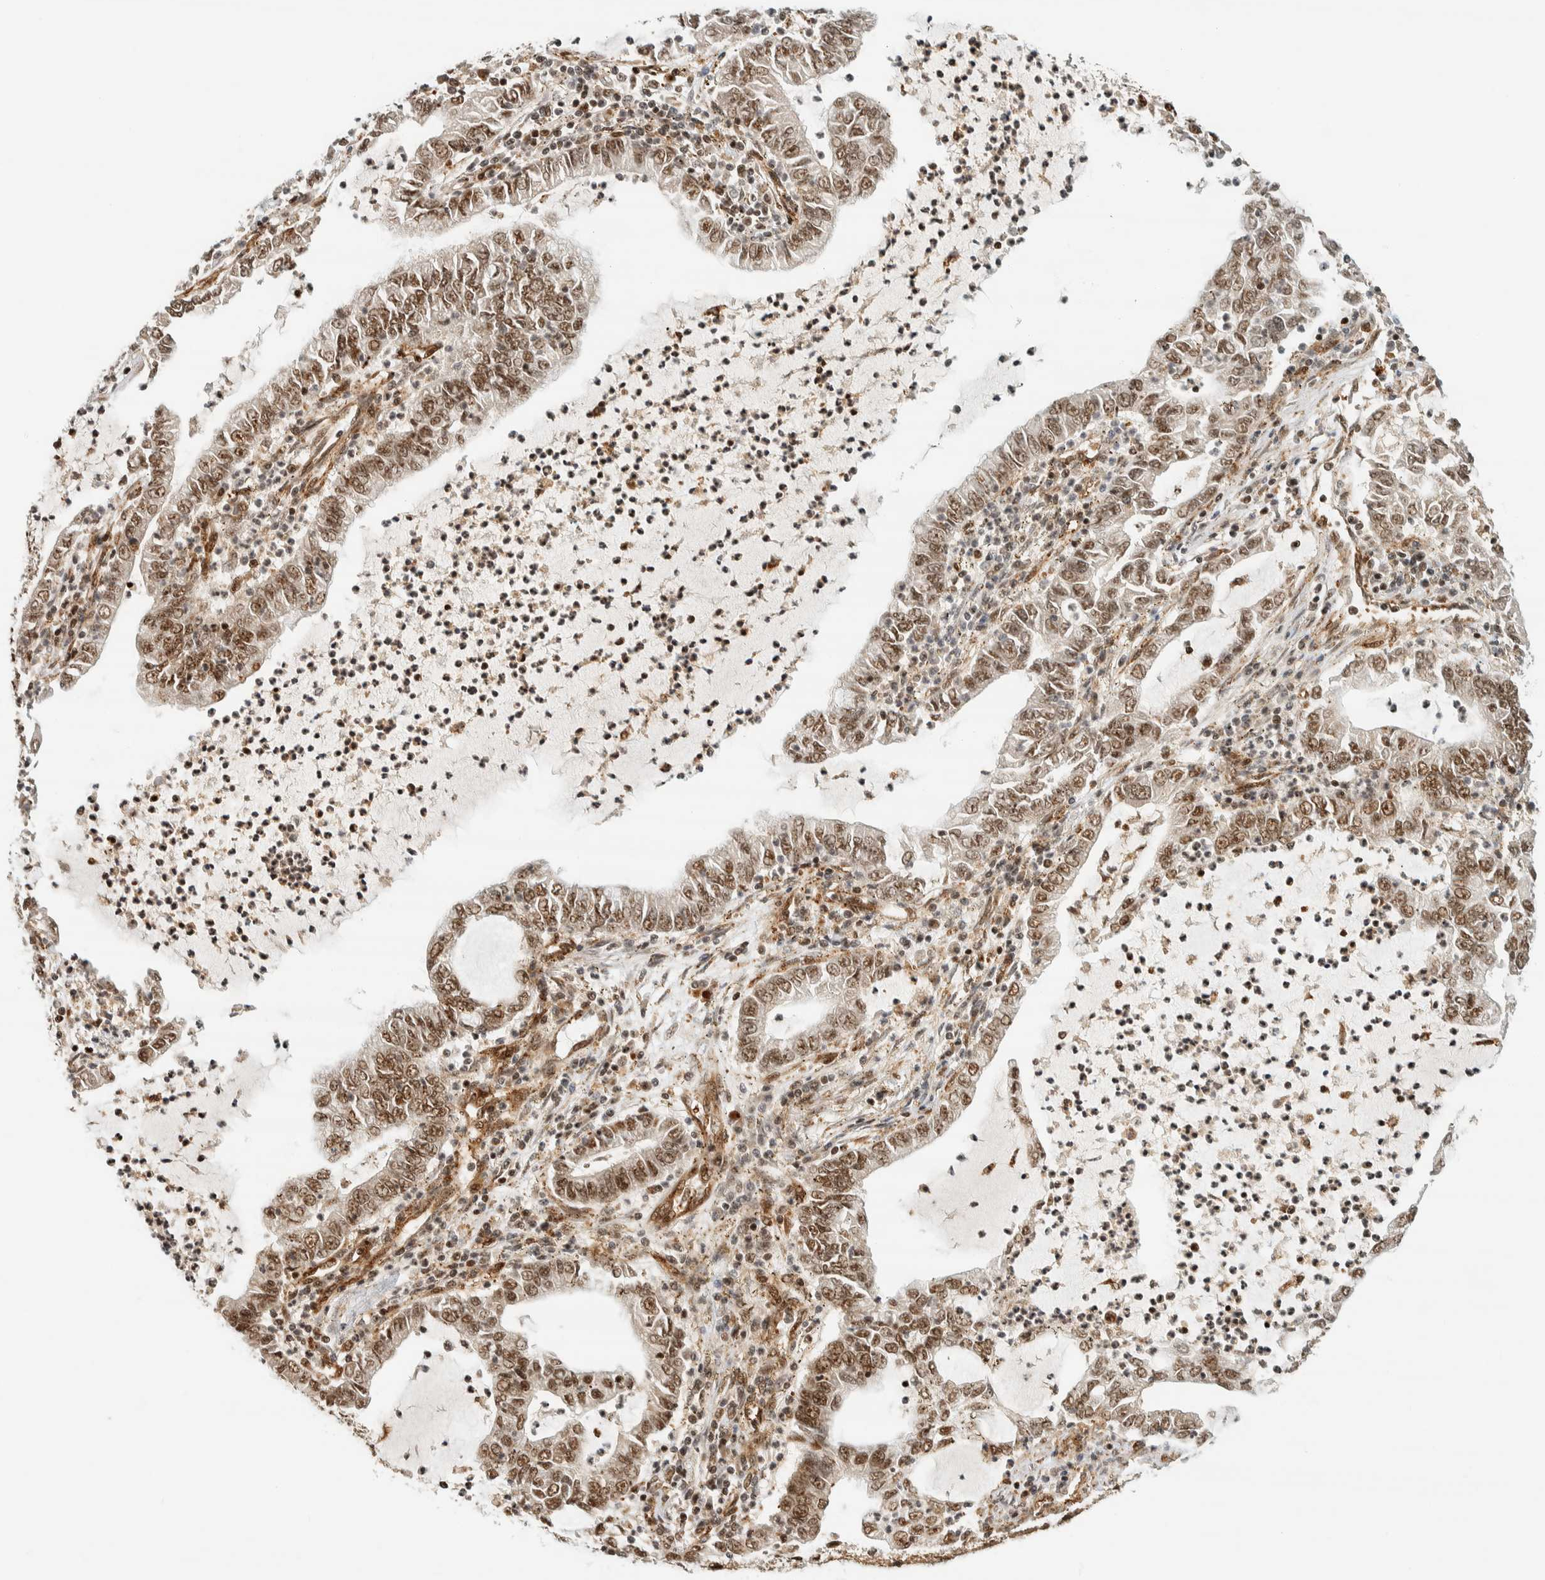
{"staining": {"intensity": "moderate", "quantity": ">75%", "location": "nuclear"}, "tissue": "lung cancer", "cell_type": "Tumor cells", "image_type": "cancer", "snomed": [{"axis": "morphology", "description": "Adenocarcinoma, NOS"}, {"axis": "topography", "description": "Lung"}], "caption": "Immunohistochemistry (IHC) (DAB) staining of adenocarcinoma (lung) demonstrates moderate nuclear protein staining in approximately >75% of tumor cells.", "gene": "SIK1", "patient": {"sex": "female", "age": 51}}